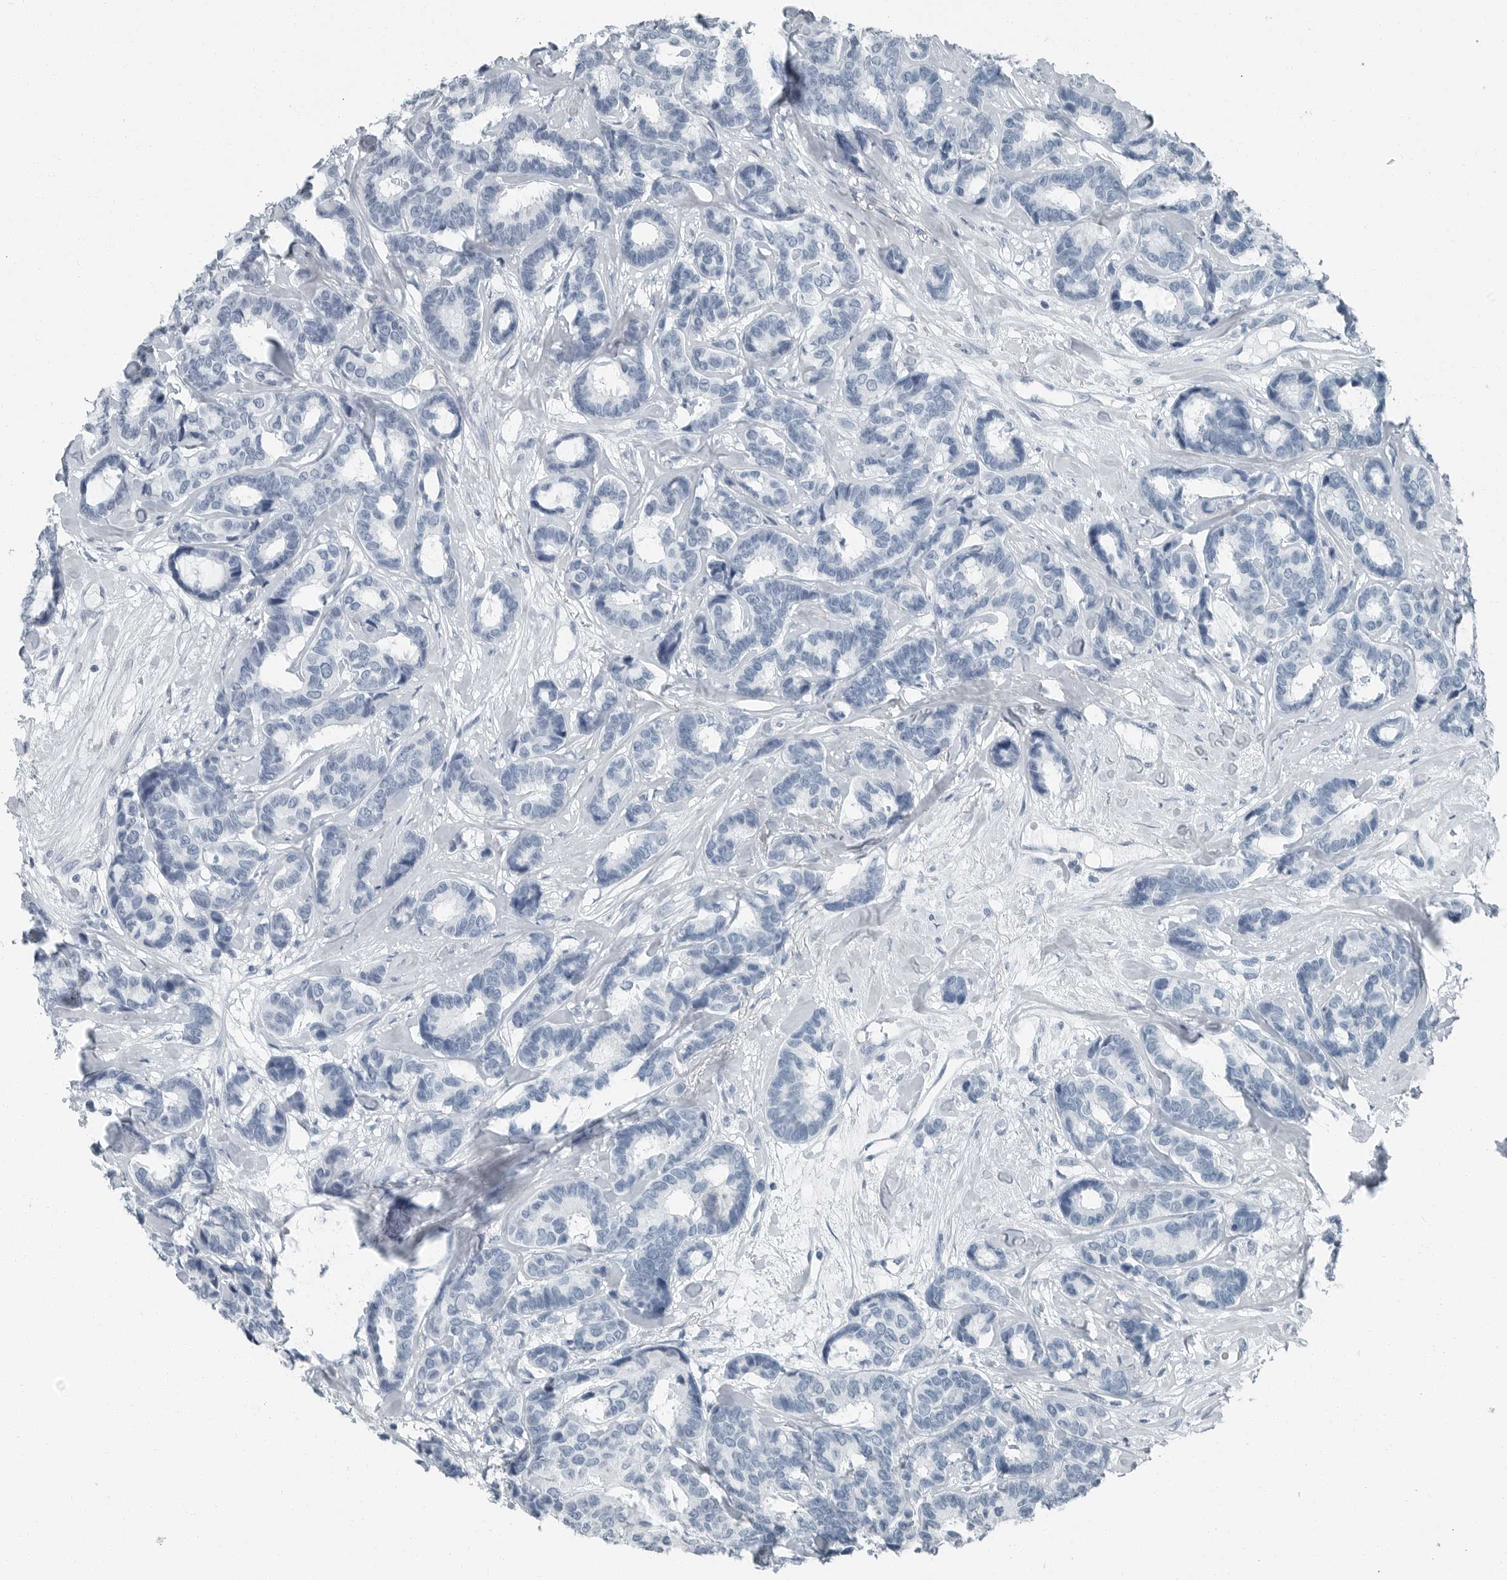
{"staining": {"intensity": "negative", "quantity": "none", "location": "none"}, "tissue": "breast cancer", "cell_type": "Tumor cells", "image_type": "cancer", "snomed": [{"axis": "morphology", "description": "Duct carcinoma"}, {"axis": "topography", "description": "Breast"}], "caption": "Tumor cells are negative for brown protein staining in breast cancer.", "gene": "ZPBP2", "patient": {"sex": "female", "age": 87}}